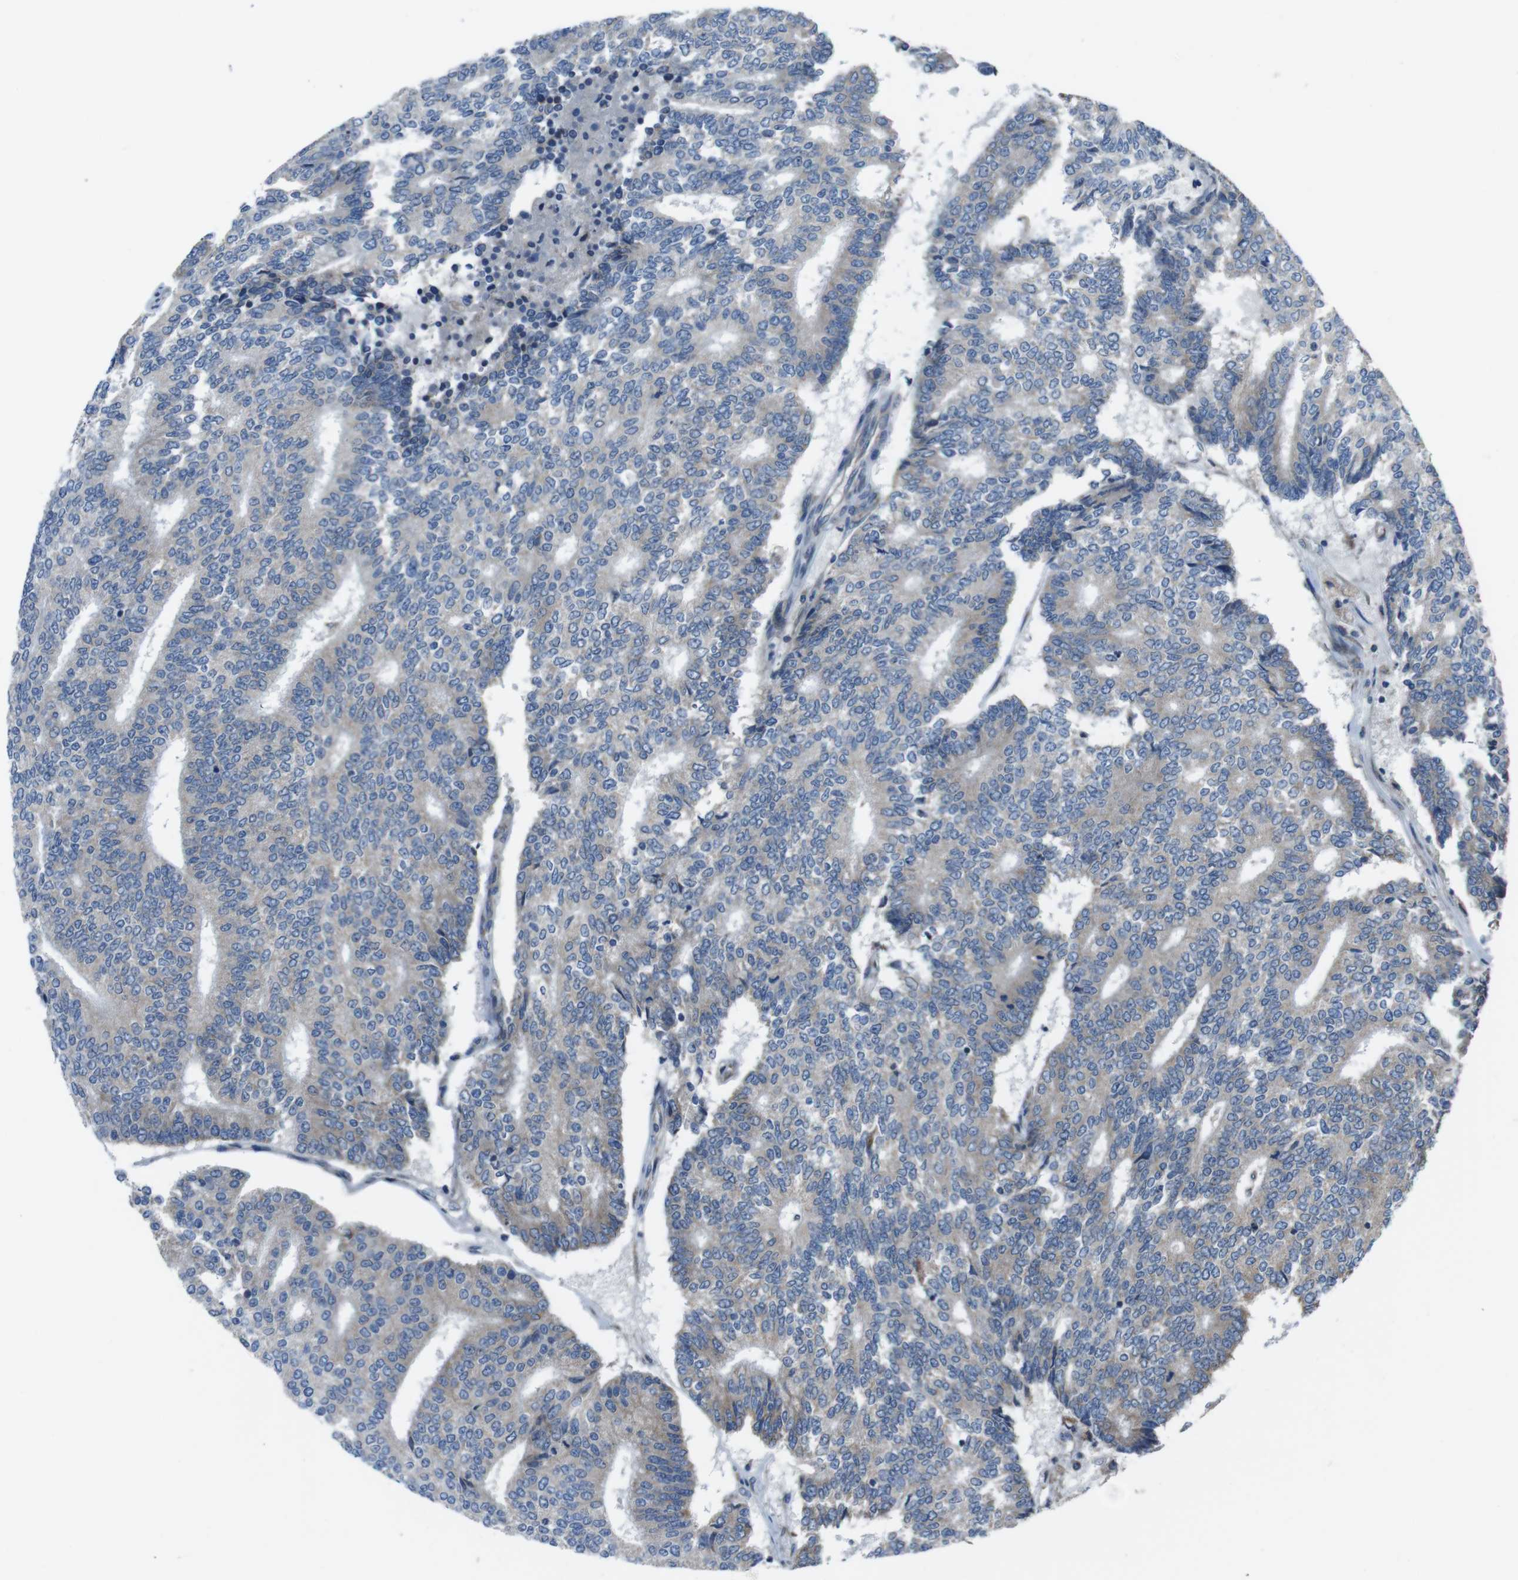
{"staining": {"intensity": "negative", "quantity": "none", "location": "none"}, "tissue": "prostate cancer", "cell_type": "Tumor cells", "image_type": "cancer", "snomed": [{"axis": "morphology", "description": "Normal tissue, NOS"}, {"axis": "morphology", "description": "Adenocarcinoma, High grade"}, {"axis": "topography", "description": "Prostate"}, {"axis": "topography", "description": "Seminal veicle"}], "caption": "IHC photomicrograph of prostate cancer (adenocarcinoma (high-grade)) stained for a protein (brown), which exhibits no staining in tumor cells.", "gene": "GIMAP8", "patient": {"sex": "male", "age": 55}}